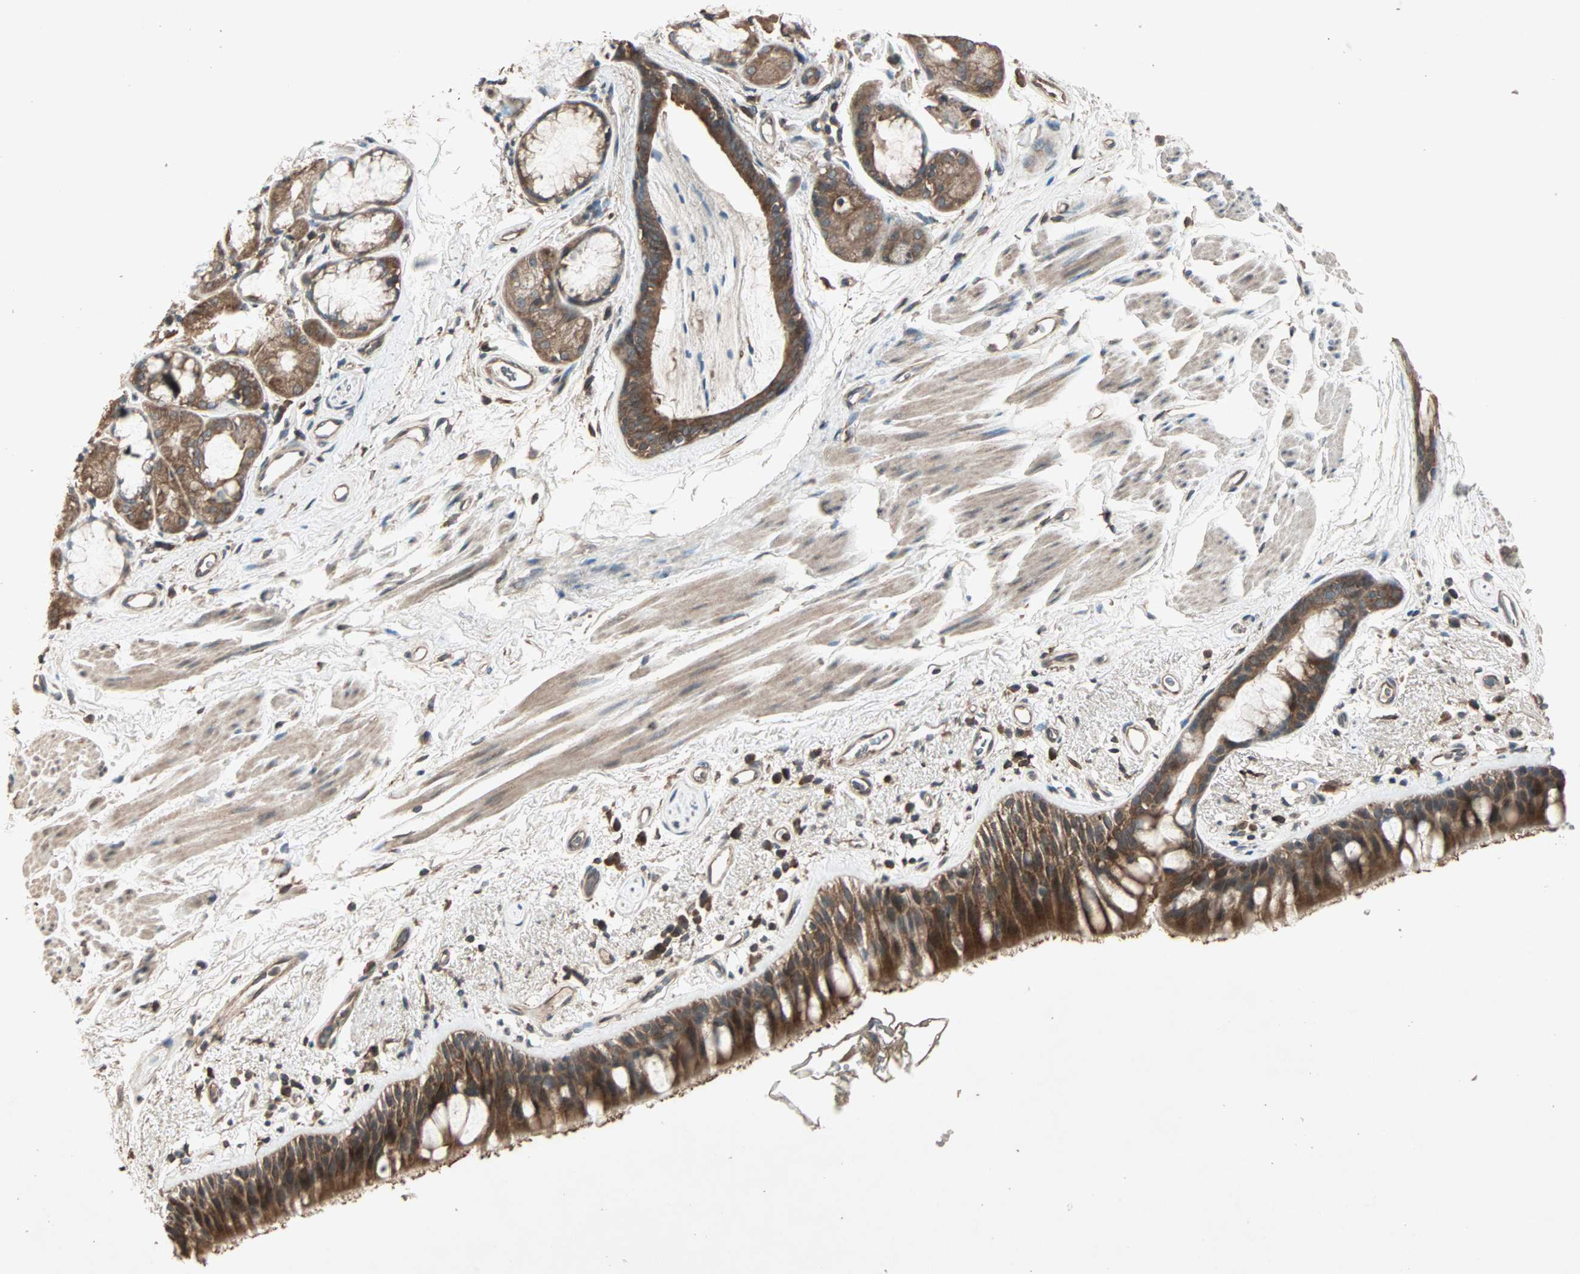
{"staining": {"intensity": "strong", "quantity": ">75%", "location": "cytoplasmic/membranous"}, "tissue": "bronchus", "cell_type": "Respiratory epithelial cells", "image_type": "normal", "snomed": [{"axis": "morphology", "description": "Normal tissue, NOS"}, {"axis": "morphology", "description": "Adenocarcinoma, NOS"}, {"axis": "topography", "description": "Bronchus"}, {"axis": "topography", "description": "Lung"}], "caption": "Protein expression analysis of normal bronchus shows strong cytoplasmic/membranous staining in approximately >75% of respiratory epithelial cells. The protein of interest is shown in brown color, while the nuclei are stained blue.", "gene": "UBAC1", "patient": {"sex": "female", "age": 54}}